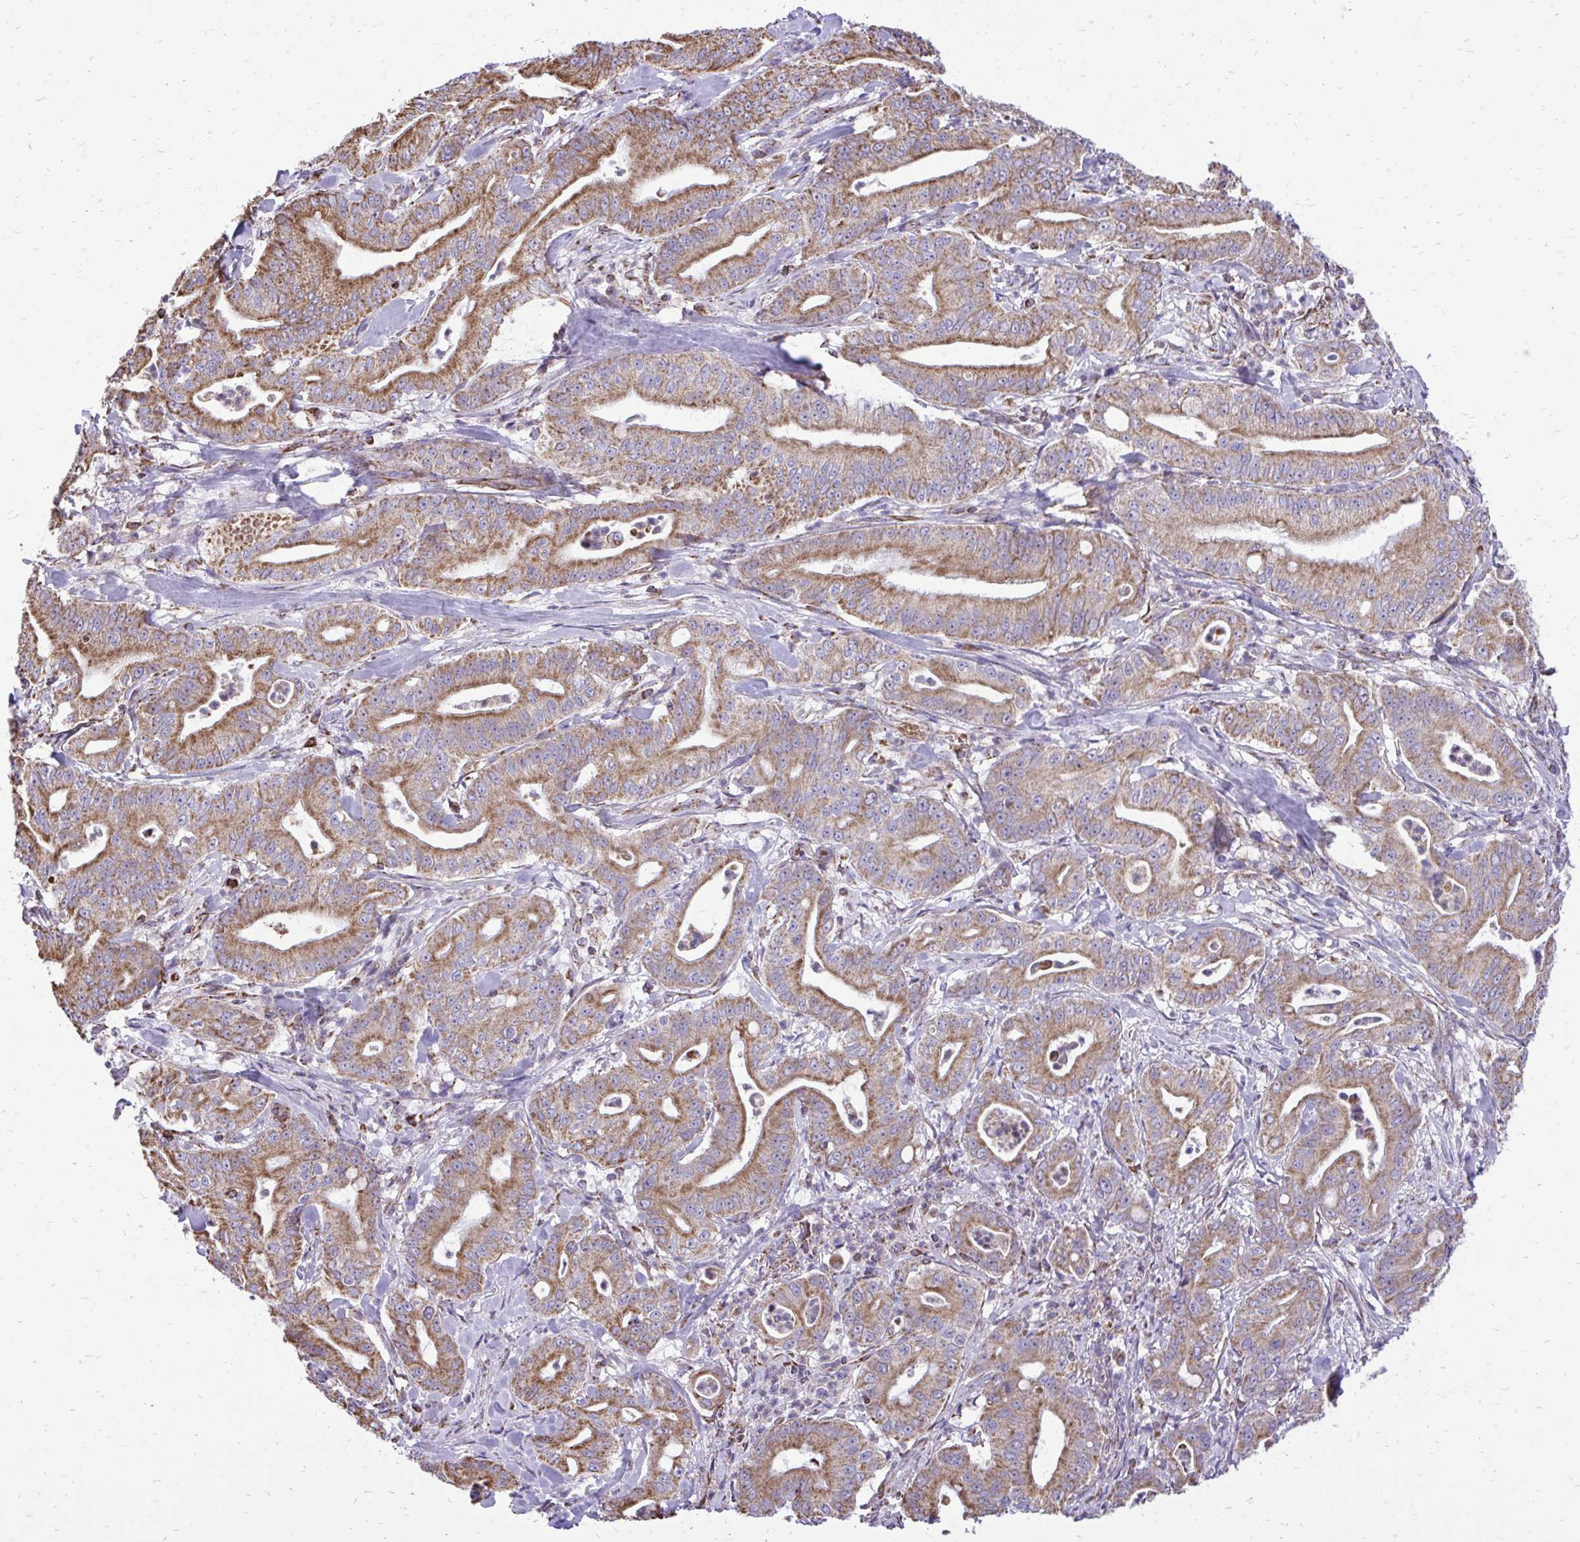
{"staining": {"intensity": "moderate", "quantity": ">75%", "location": "cytoplasmic/membranous"}, "tissue": "pancreatic cancer", "cell_type": "Tumor cells", "image_type": "cancer", "snomed": [{"axis": "morphology", "description": "Adenocarcinoma, NOS"}, {"axis": "topography", "description": "Pancreas"}], "caption": "The histopathology image demonstrates immunohistochemical staining of pancreatic cancer. There is moderate cytoplasmic/membranous expression is appreciated in approximately >75% of tumor cells.", "gene": "UBE2C", "patient": {"sex": "male", "age": 71}}